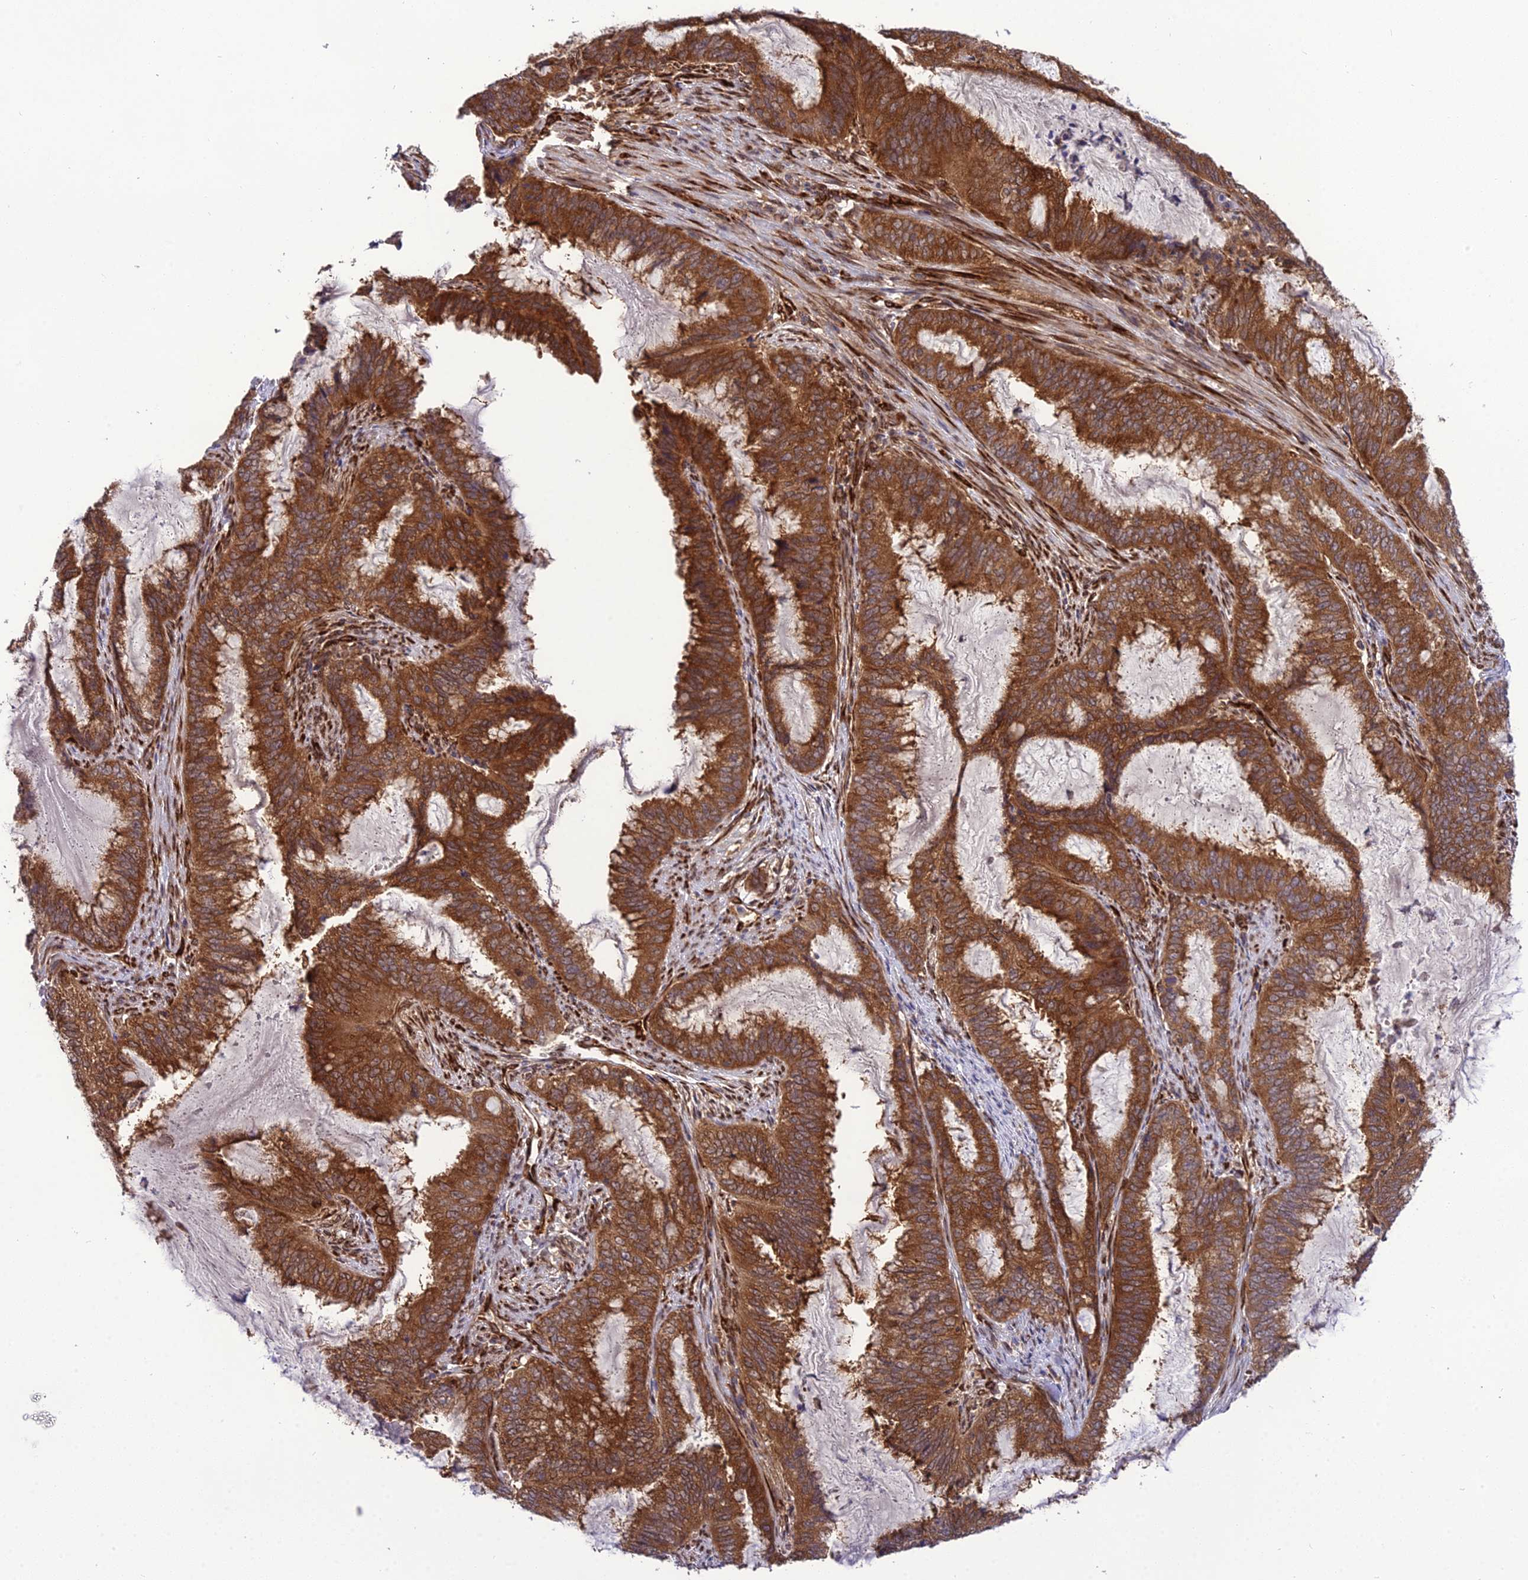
{"staining": {"intensity": "strong", "quantity": ">75%", "location": "cytoplasmic/membranous"}, "tissue": "endometrial cancer", "cell_type": "Tumor cells", "image_type": "cancer", "snomed": [{"axis": "morphology", "description": "Adenocarcinoma, NOS"}, {"axis": "topography", "description": "Endometrium"}], "caption": "Endometrial cancer stained with immunohistochemistry exhibits strong cytoplasmic/membranous positivity in approximately >75% of tumor cells. (Stains: DAB (3,3'-diaminobenzidine) in brown, nuclei in blue, Microscopy: brightfield microscopy at high magnification).", "gene": "DHCR7", "patient": {"sex": "female", "age": 51}}